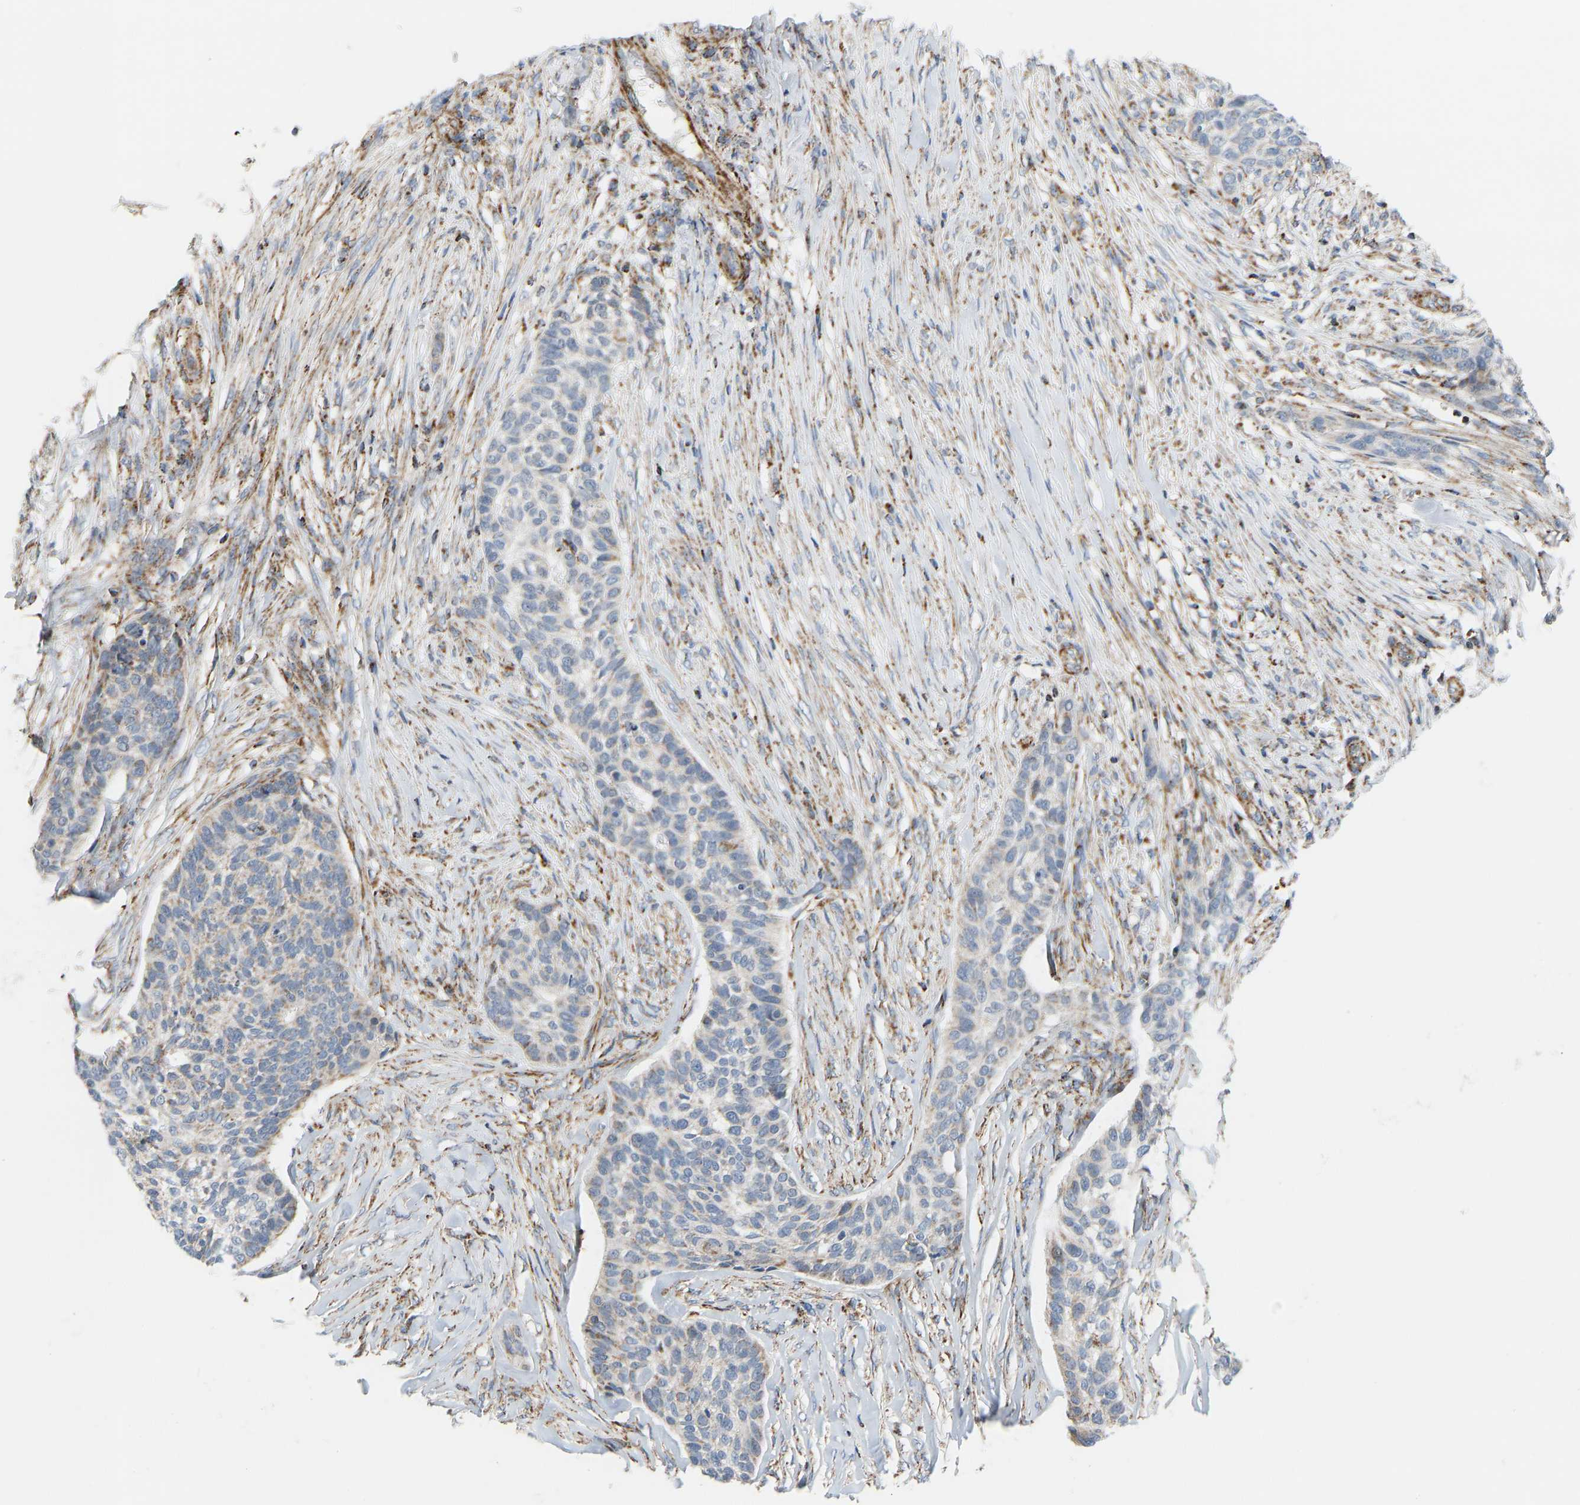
{"staining": {"intensity": "moderate", "quantity": "<25%", "location": "cytoplasmic/membranous"}, "tissue": "skin cancer", "cell_type": "Tumor cells", "image_type": "cancer", "snomed": [{"axis": "morphology", "description": "Basal cell carcinoma"}, {"axis": "topography", "description": "Skin"}], "caption": "Brown immunohistochemical staining in human skin basal cell carcinoma displays moderate cytoplasmic/membranous positivity in about <25% of tumor cells. (DAB (3,3'-diaminobenzidine) IHC with brightfield microscopy, high magnification).", "gene": "GPSM2", "patient": {"sex": "male", "age": 85}}